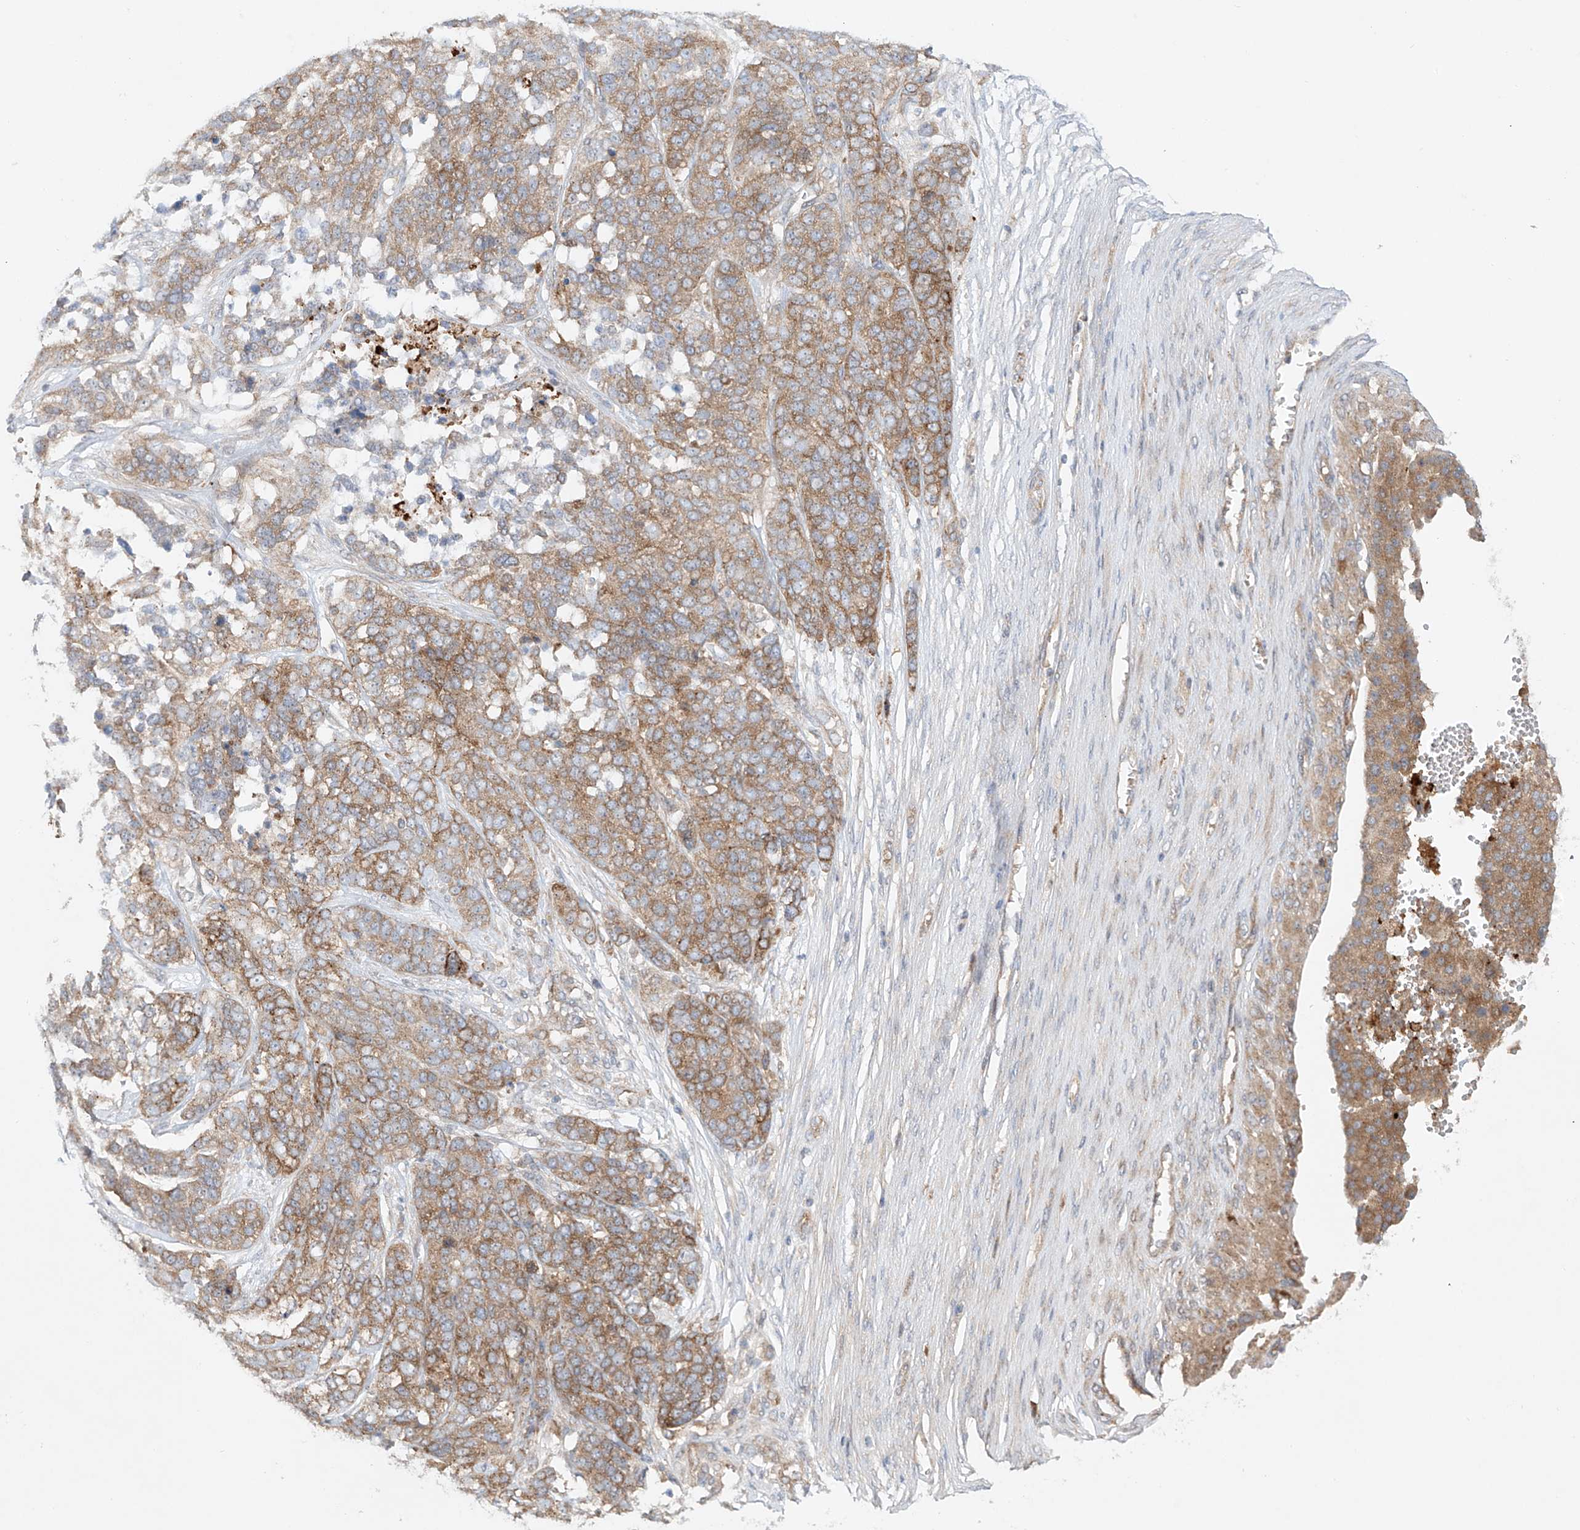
{"staining": {"intensity": "moderate", "quantity": ">75%", "location": "cytoplasmic/membranous"}, "tissue": "ovarian cancer", "cell_type": "Tumor cells", "image_type": "cancer", "snomed": [{"axis": "morphology", "description": "Cystadenocarcinoma, serous, NOS"}, {"axis": "topography", "description": "Ovary"}], "caption": "Tumor cells exhibit medium levels of moderate cytoplasmic/membranous staining in approximately >75% of cells in ovarian cancer.", "gene": "TJAP1", "patient": {"sex": "female", "age": 44}}